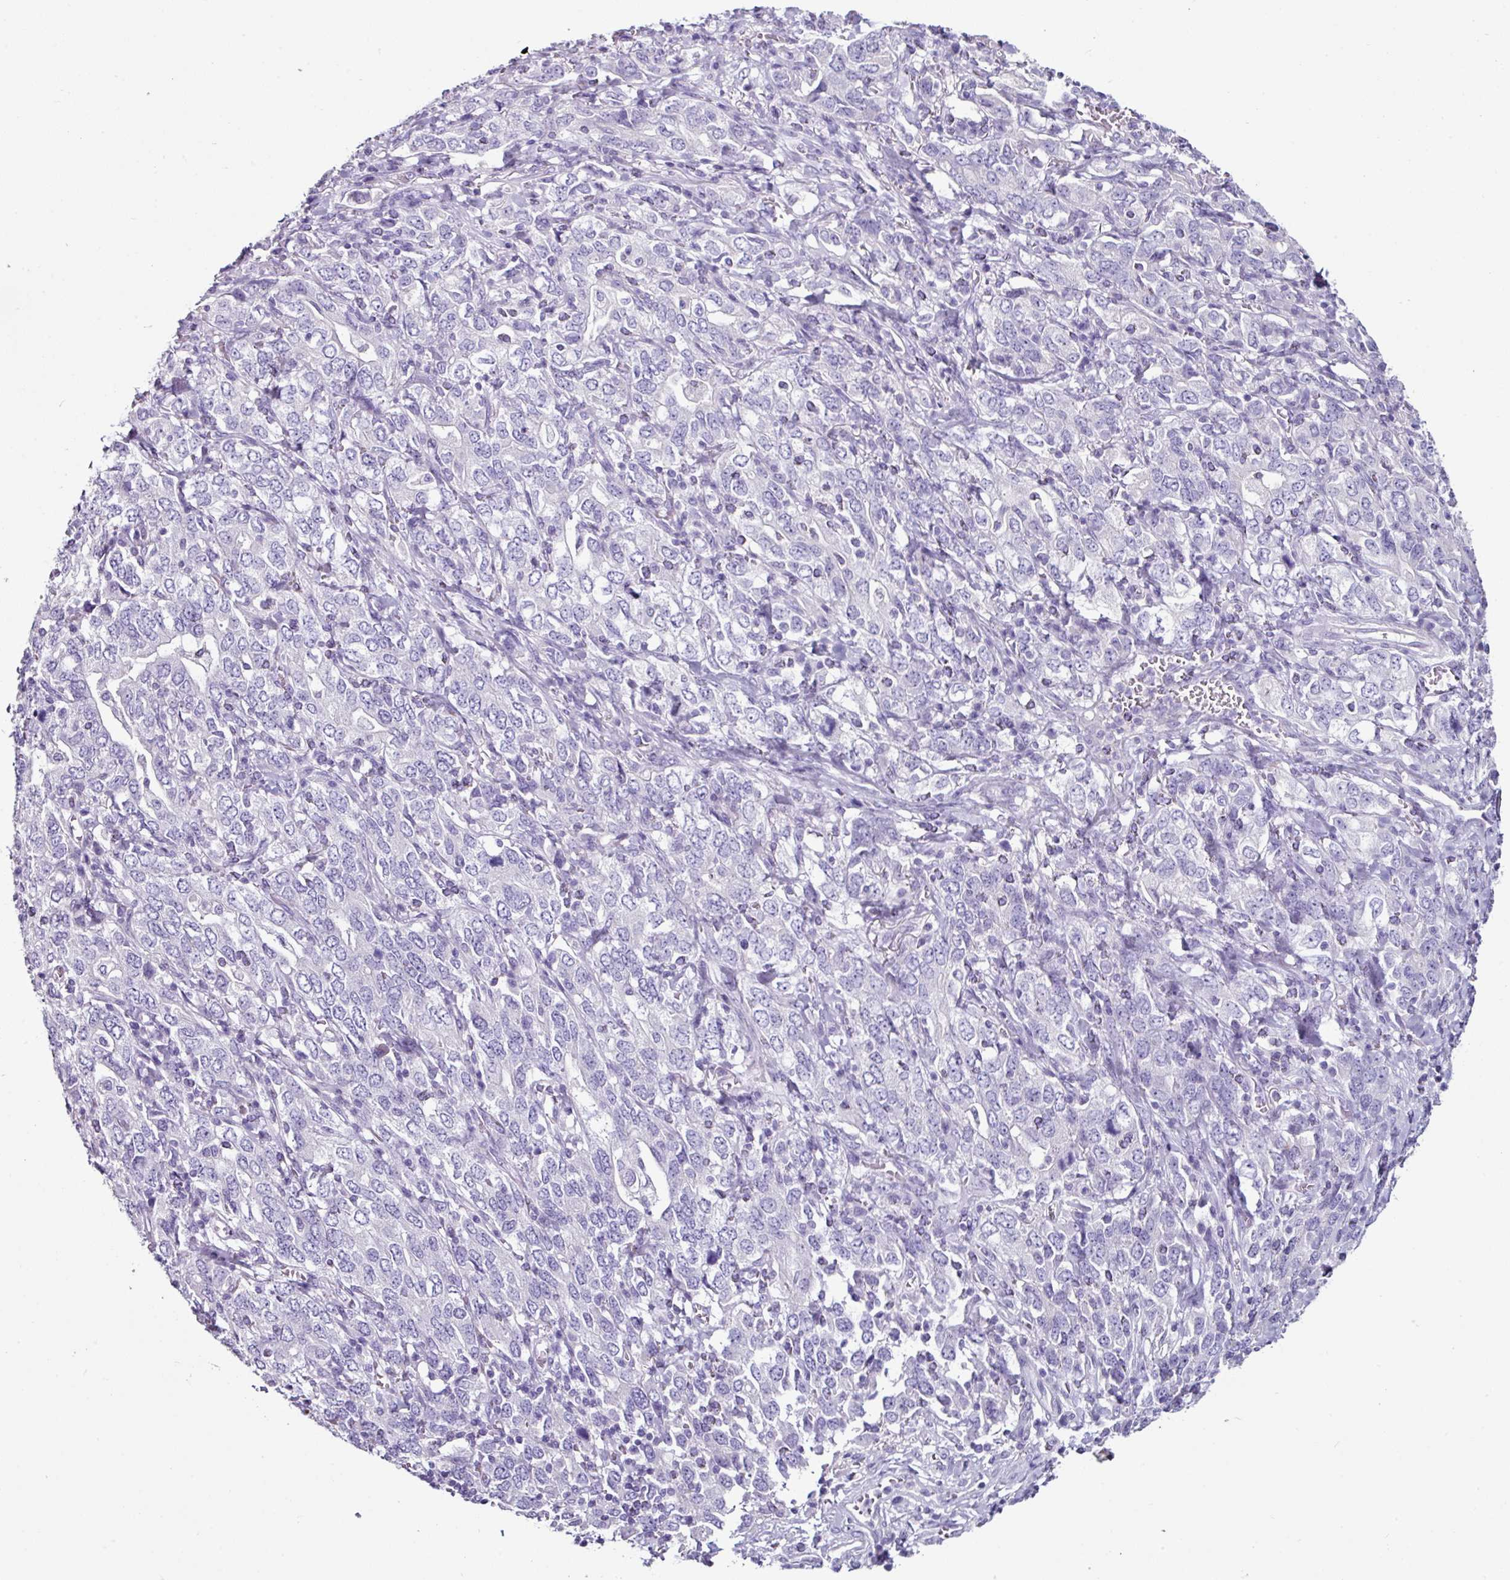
{"staining": {"intensity": "negative", "quantity": "none", "location": "none"}, "tissue": "stomach cancer", "cell_type": "Tumor cells", "image_type": "cancer", "snomed": [{"axis": "morphology", "description": "Adenocarcinoma, NOS"}, {"axis": "topography", "description": "Stomach, upper"}, {"axis": "topography", "description": "Stomach"}], "caption": "Adenocarcinoma (stomach) was stained to show a protein in brown. There is no significant staining in tumor cells.", "gene": "GLP2R", "patient": {"sex": "male", "age": 62}}